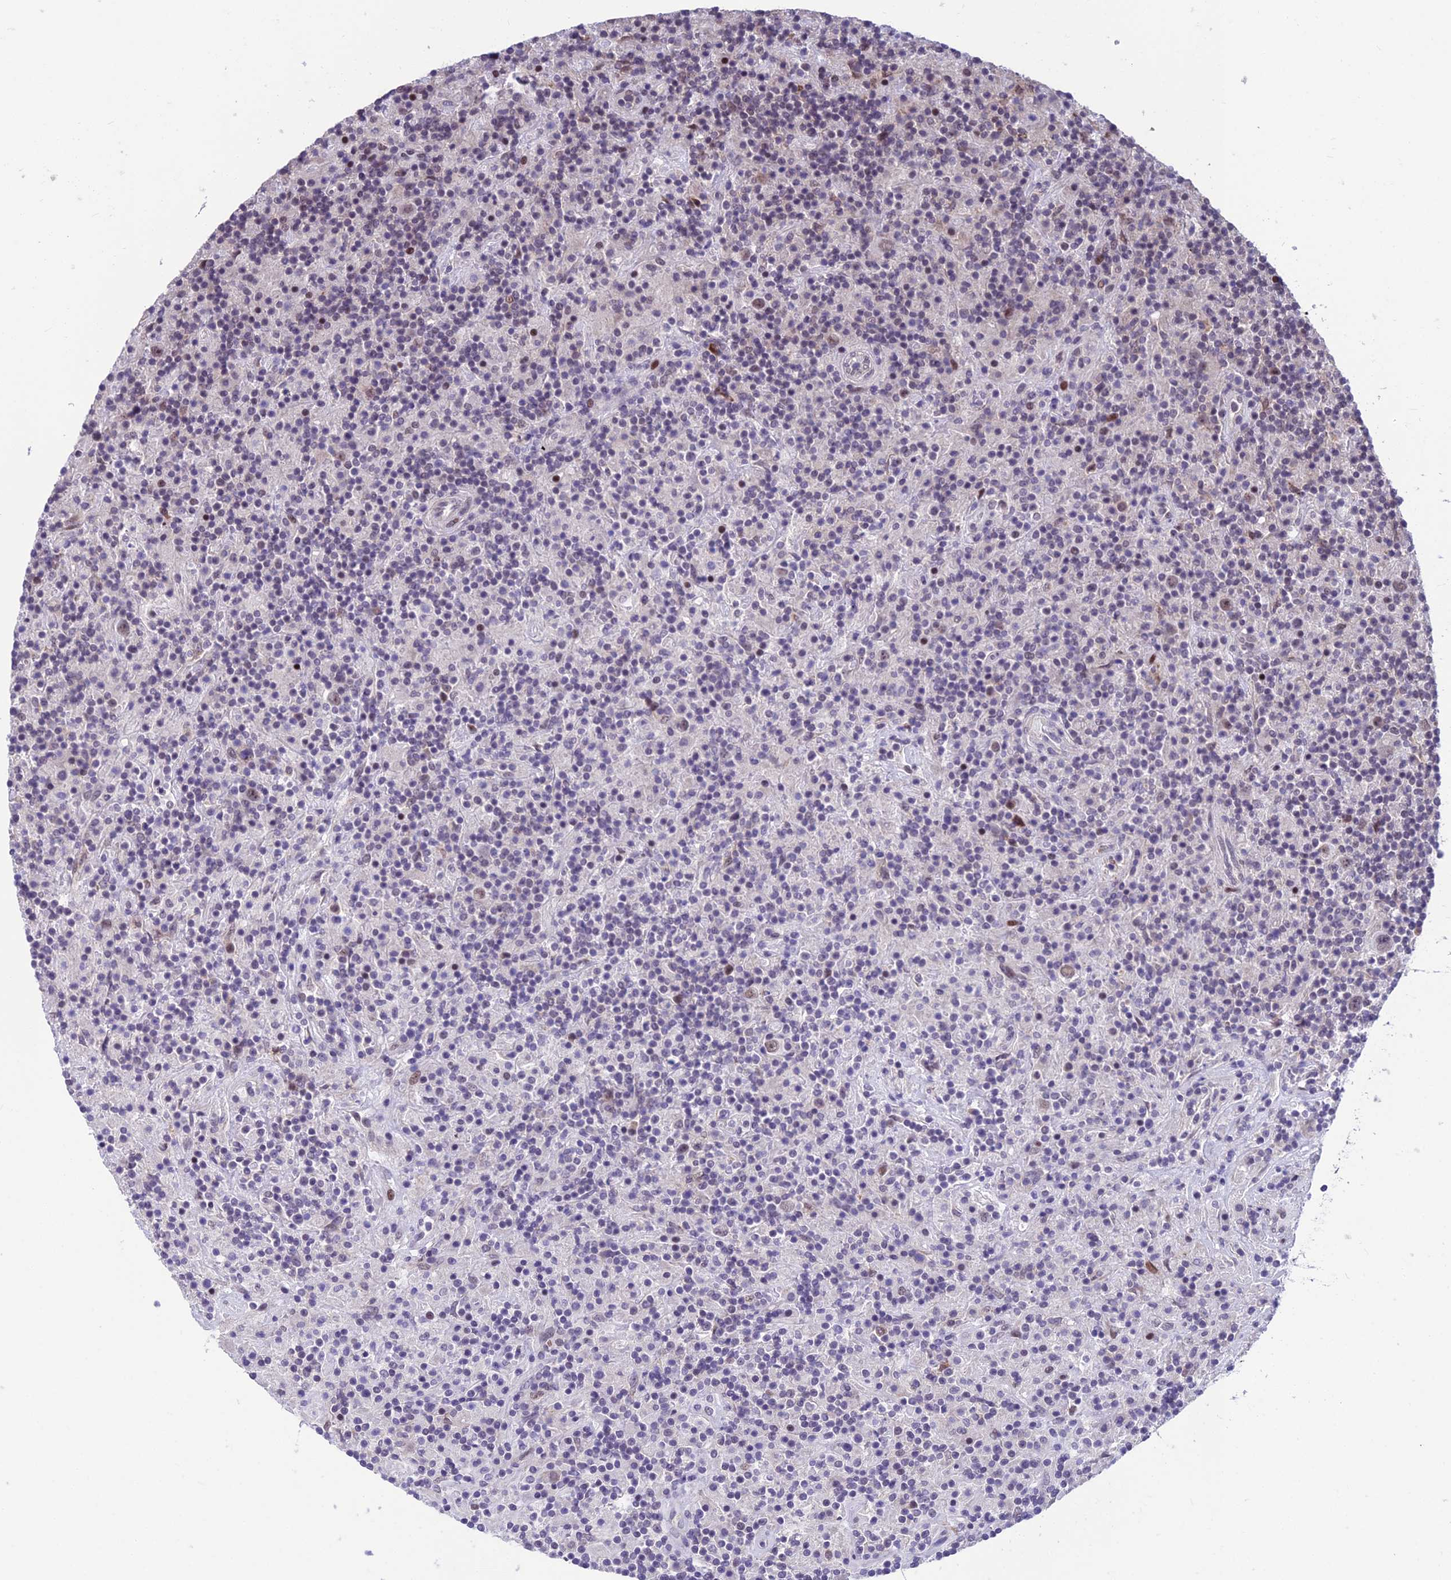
{"staining": {"intensity": "weak", "quantity": ">75%", "location": "nuclear"}, "tissue": "lymphoma", "cell_type": "Tumor cells", "image_type": "cancer", "snomed": [{"axis": "morphology", "description": "Hodgkin's disease, NOS"}, {"axis": "topography", "description": "Lymph node"}], "caption": "The micrograph exhibits a brown stain indicating the presence of a protein in the nuclear of tumor cells in lymphoma. Using DAB (3,3'-diaminobenzidine) (brown) and hematoxylin (blue) stains, captured at high magnification using brightfield microscopy.", "gene": "KIAA1191", "patient": {"sex": "male", "age": 70}}